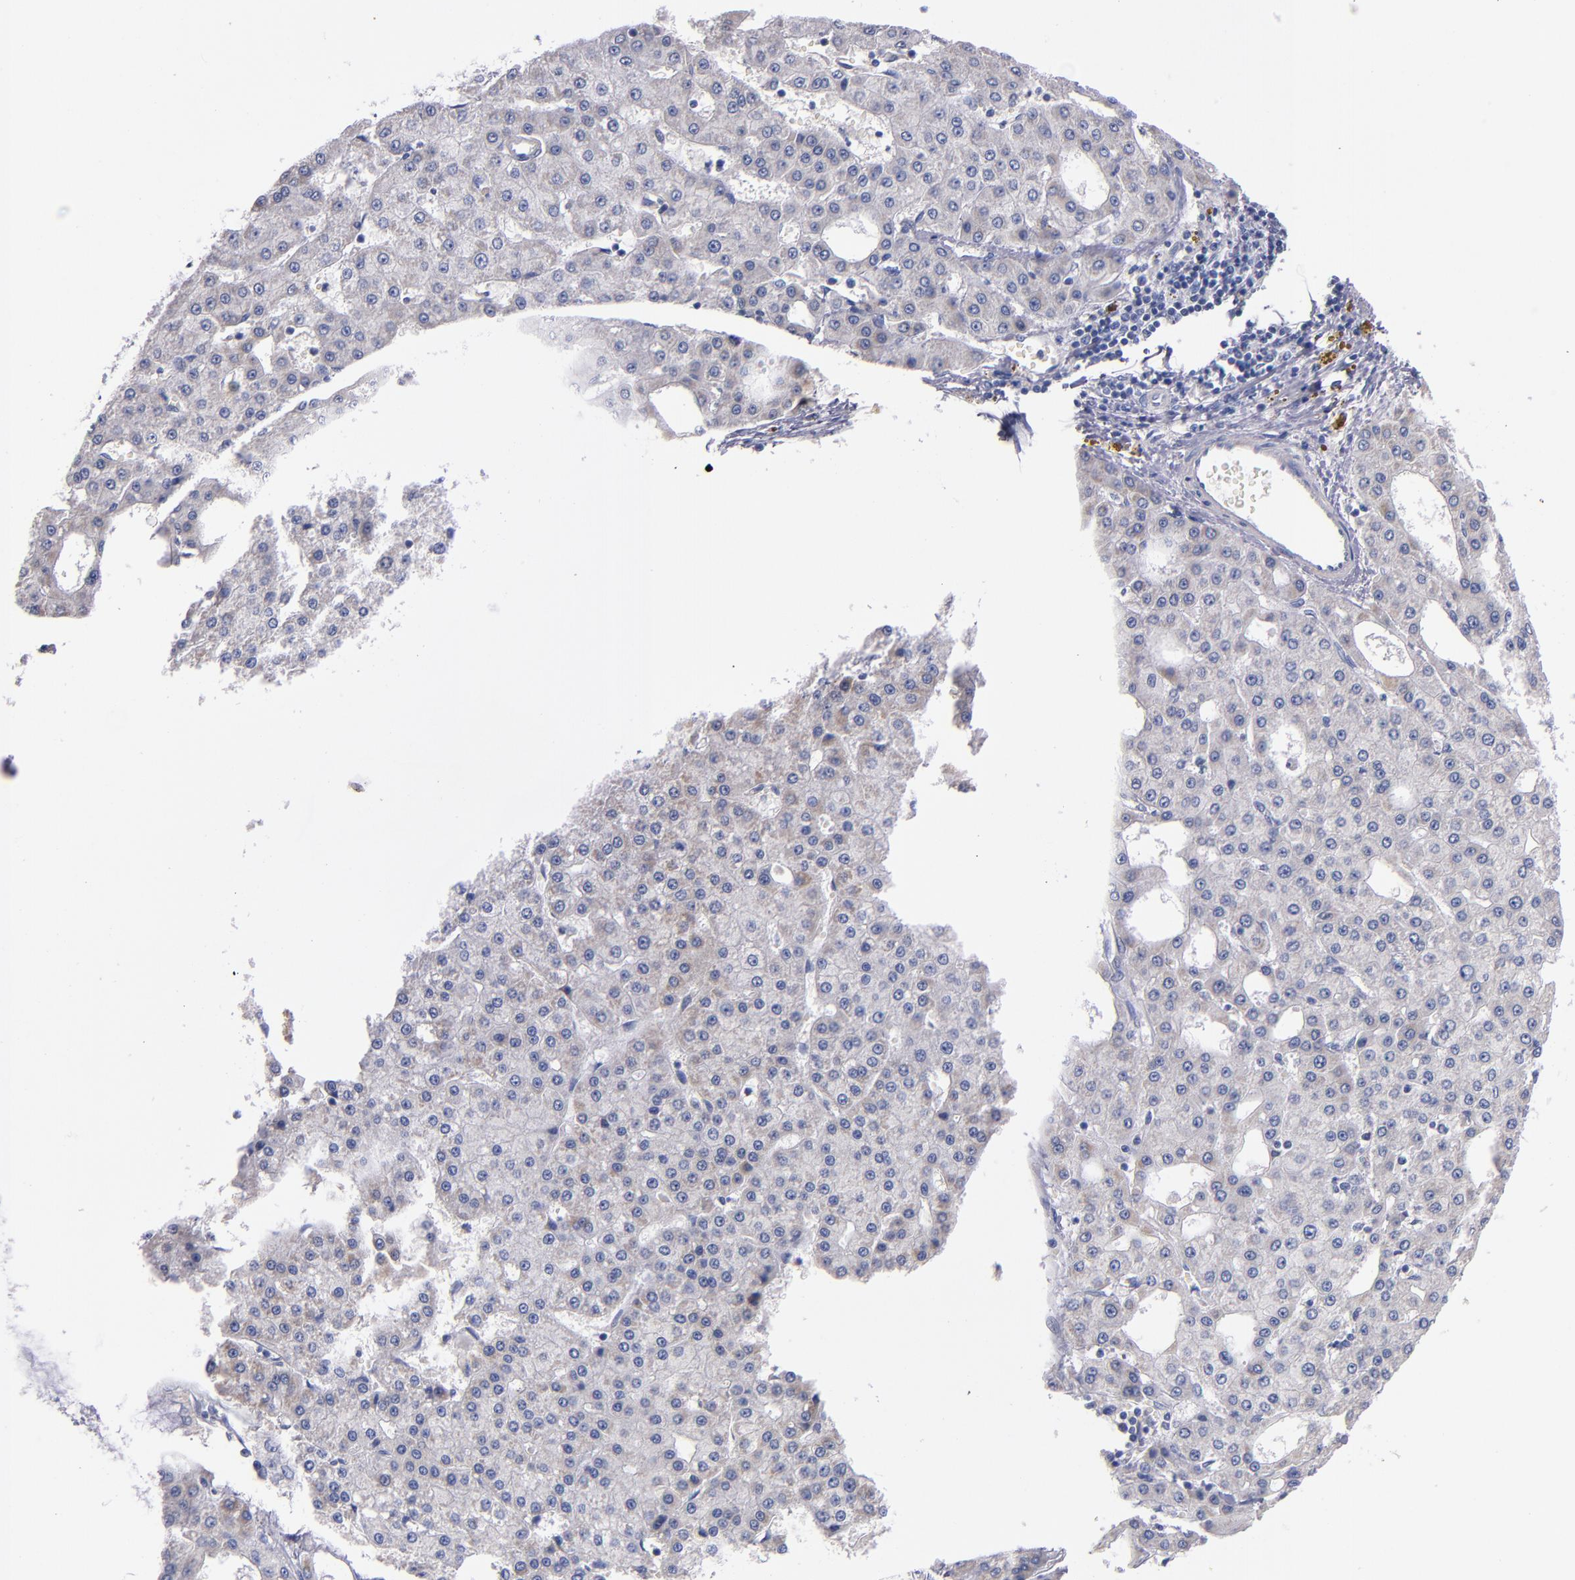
{"staining": {"intensity": "negative", "quantity": "none", "location": "none"}, "tissue": "liver cancer", "cell_type": "Tumor cells", "image_type": "cancer", "snomed": [{"axis": "morphology", "description": "Carcinoma, Hepatocellular, NOS"}, {"axis": "topography", "description": "Liver"}], "caption": "IHC of liver hepatocellular carcinoma displays no positivity in tumor cells.", "gene": "CNTNAP2", "patient": {"sex": "male", "age": 47}}